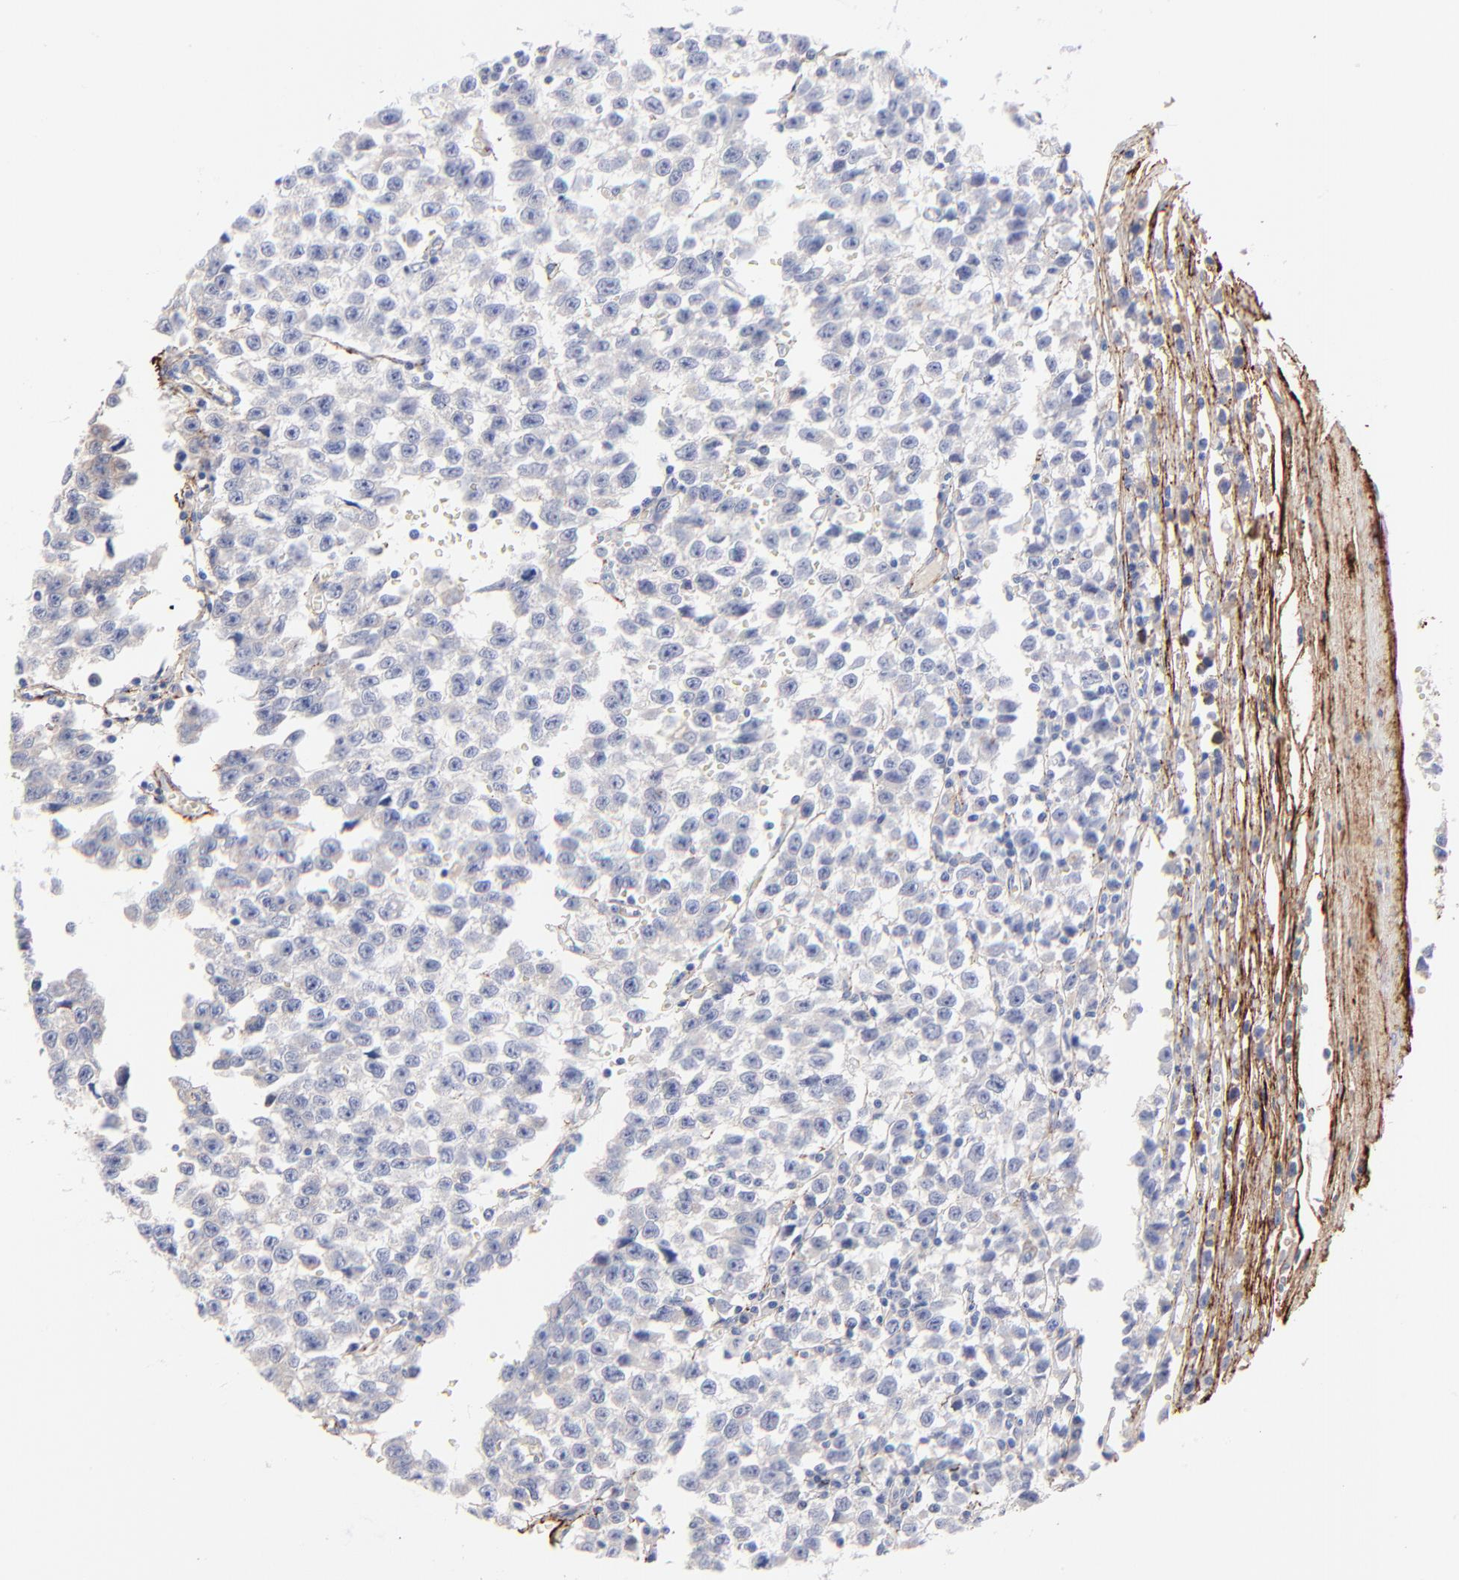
{"staining": {"intensity": "negative", "quantity": "none", "location": "none"}, "tissue": "testis cancer", "cell_type": "Tumor cells", "image_type": "cancer", "snomed": [{"axis": "morphology", "description": "Seminoma, NOS"}, {"axis": "topography", "description": "Testis"}], "caption": "Immunohistochemical staining of testis cancer (seminoma) exhibits no significant staining in tumor cells.", "gene": "FBLN2", "patient": {"sex": "male", "age": 35}}